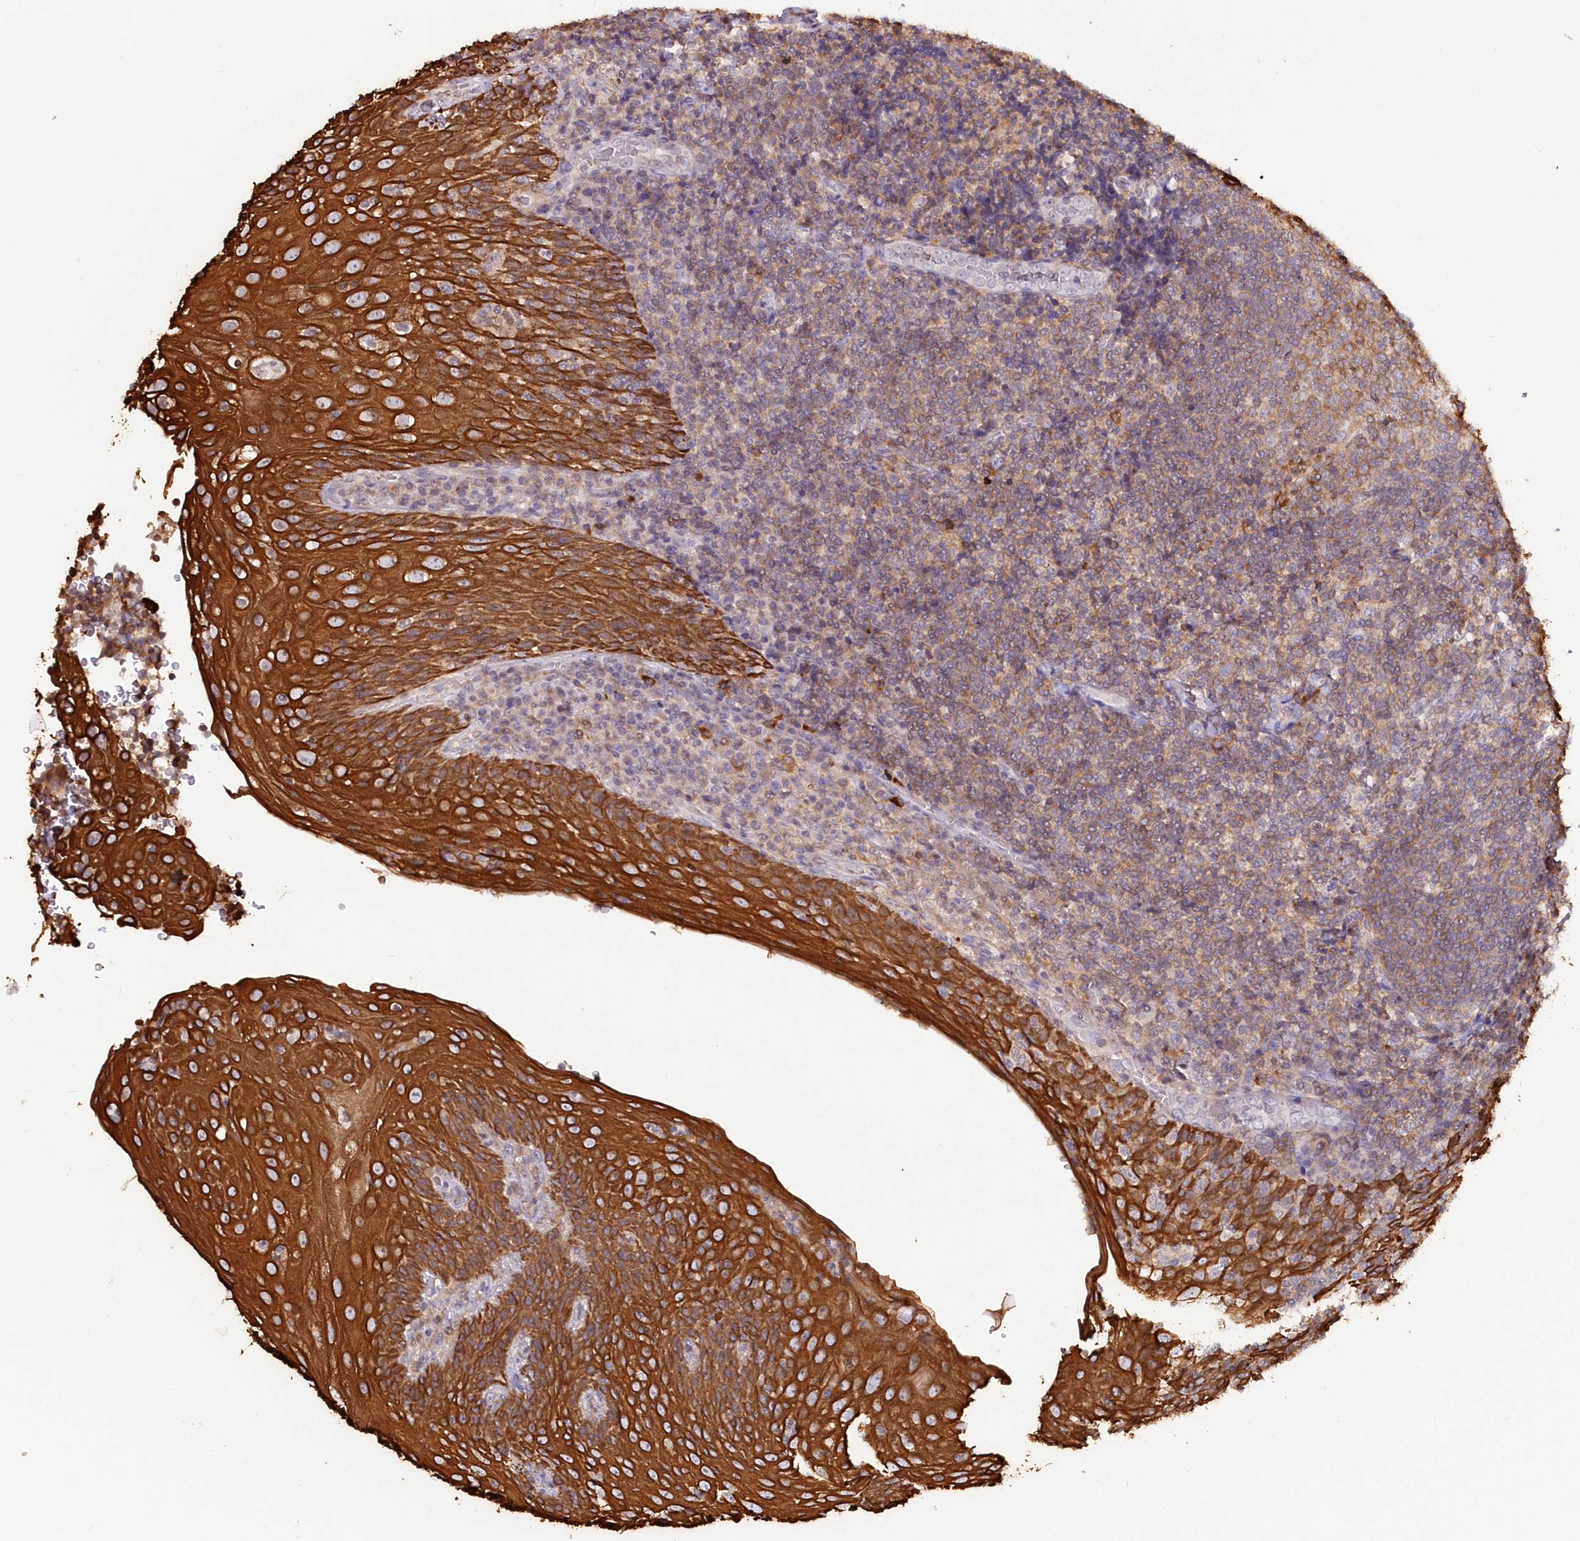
{"staining": {"intensity": "moderate", "quantity": ">75%", "location": "cytoplasmic/membranous"}, "tissue": "tonsil", "cell_type": "Germinal center cells", "image_type": "normal", "snomed": [{"axis": "morphology", "description": "Normal tissue, NOS"}, {"axis": "topography", "description": "Tonsil"}], "caption": "A photomicrograph of tonsil stained for a protein displays moderate cytoplasmic/membranous brown staining in germinal center cells. Immunohistochemistry stains the protein in brown and the nuclei are stained blue.", "gene": "SNED1", "patient": {"sex": "male", "age": 37}}